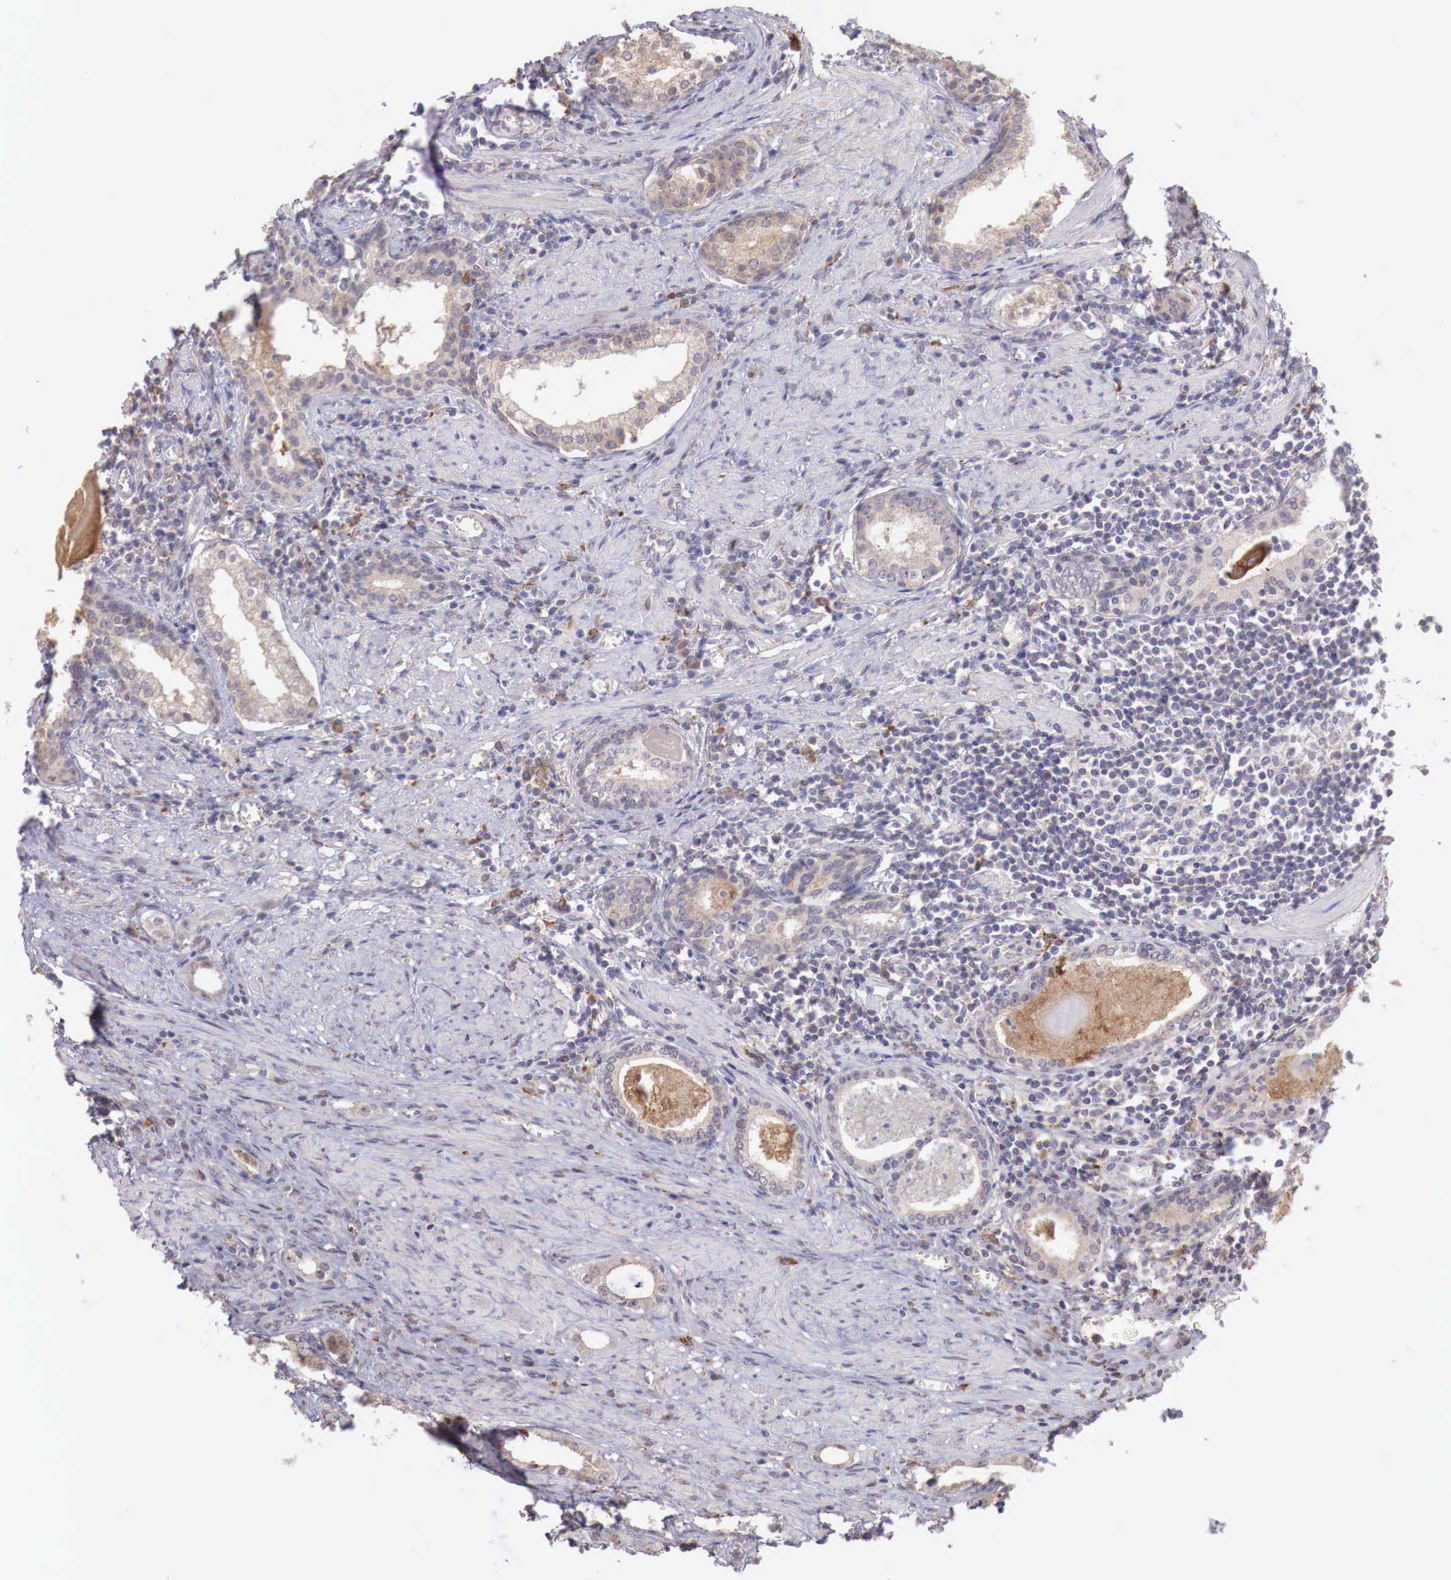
{"staining": {"intensity": "weak", "quantity": ">75%", "location": "cytoplasmic/membranous"}, "tissue": "prostate cancer", "cell_type": "Tumor cells", "image_type": "cancer", "snomed": [{"axis": "morphology", "description": "Adenocarcinoma, Medium grade"}, {"axis": "topography", "description": "Prostate"}], "caption": "Brown immunohistochemical staining in human prostate cancer (adenocarcinoma (medium-grade)) exhibits weak cytoplasmic/membranous staining in approximately >75% of tumor cells. (Brightfield microscopy of DAB IHC at high magnification).", "gene": "CHRDL1", "patient": {"sex": "male", "age": 73}}